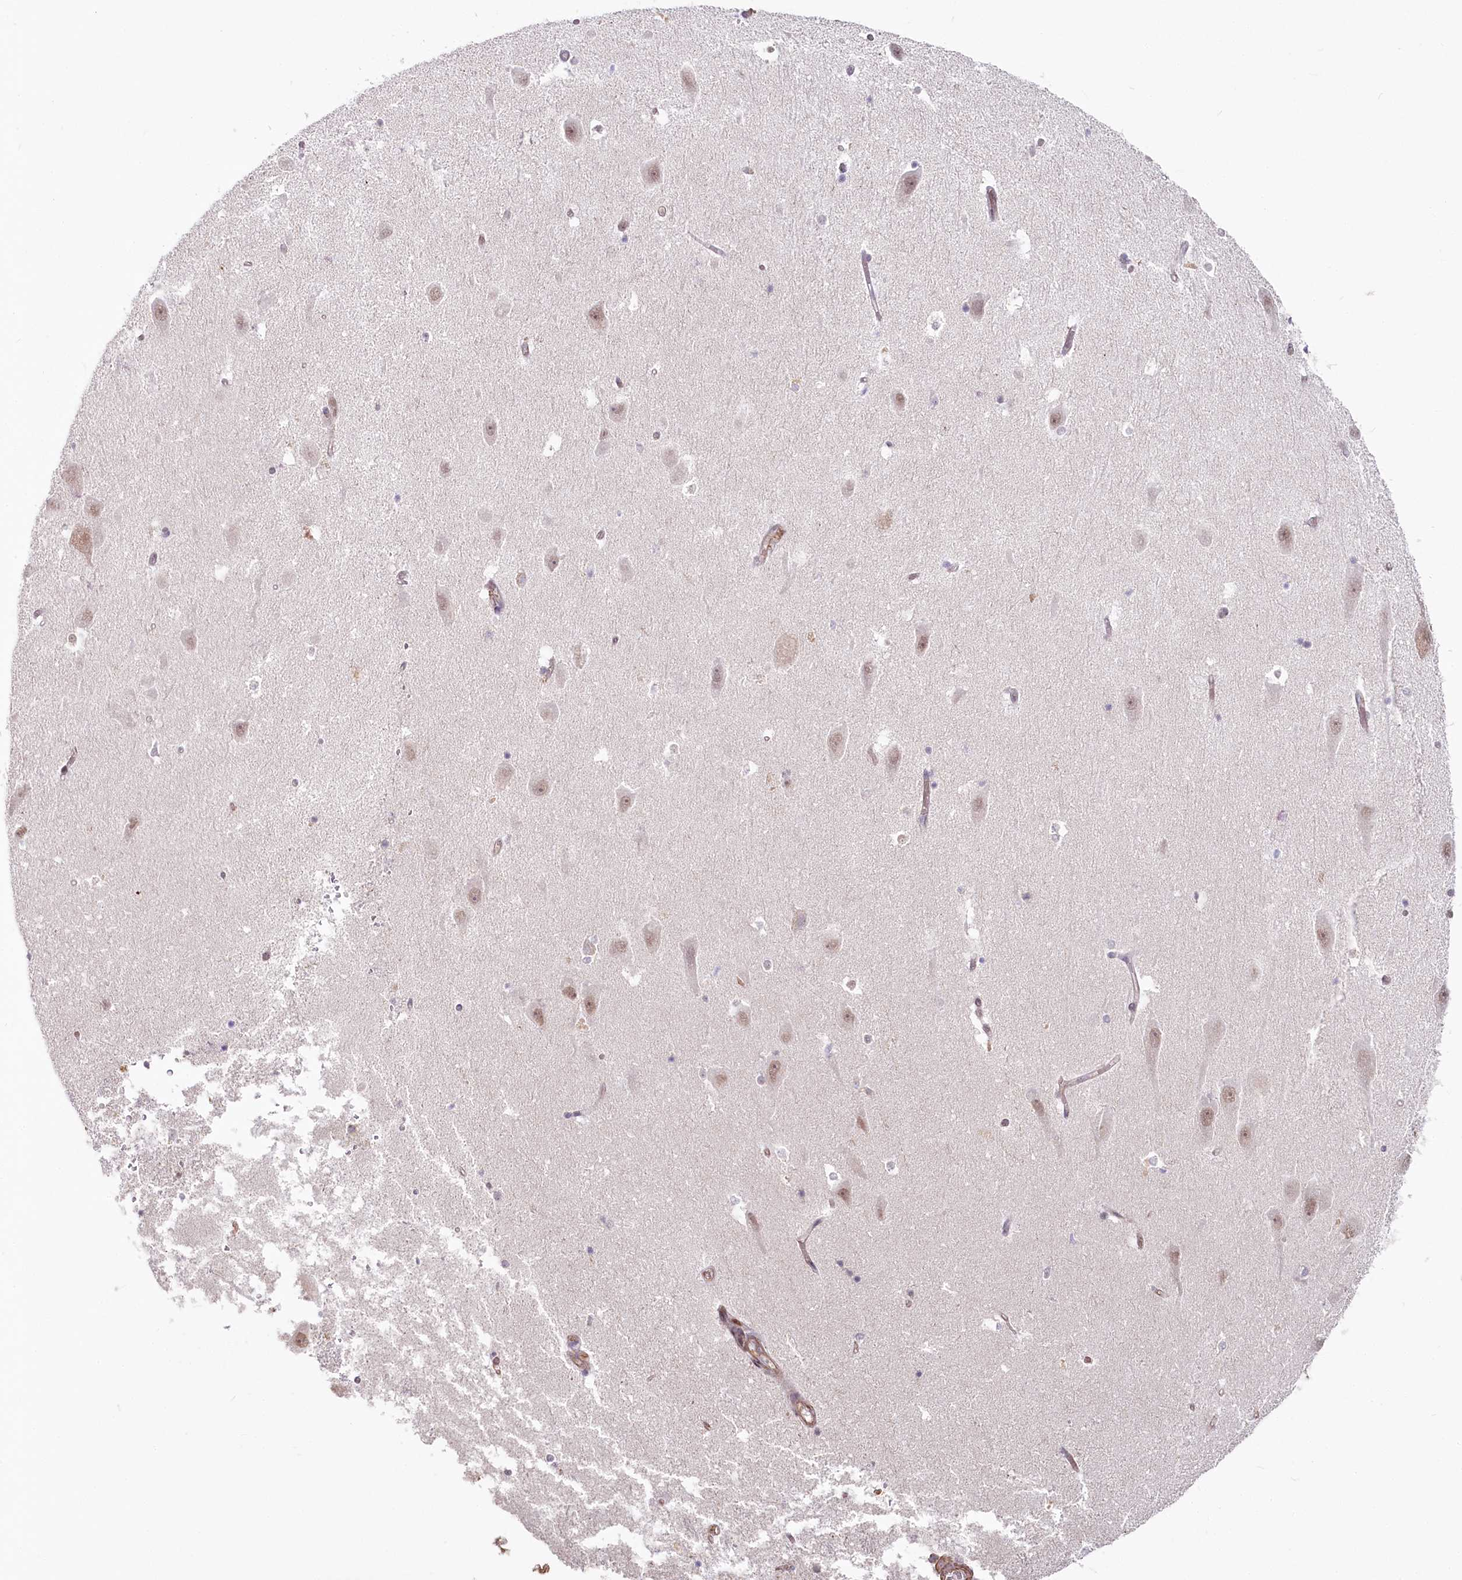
{"staining": {"intensity": "negative", "quantity": "none", "location": "none"}, "tissue": "hippocampus", "cell_type": "Glial cells", "image_type": "normal", "snomed": [{"axis": "morphology", "description": "Normal tissue, NOS"}, {"axis": "topography", "description": "Hippocampus"}], "caption": "Immunohistochemistry (IHC) of benign hippocampus exhibits no staining in glial cells.", "gene": "ABHD8", "patient": {"sex": "male", "age": 45}}